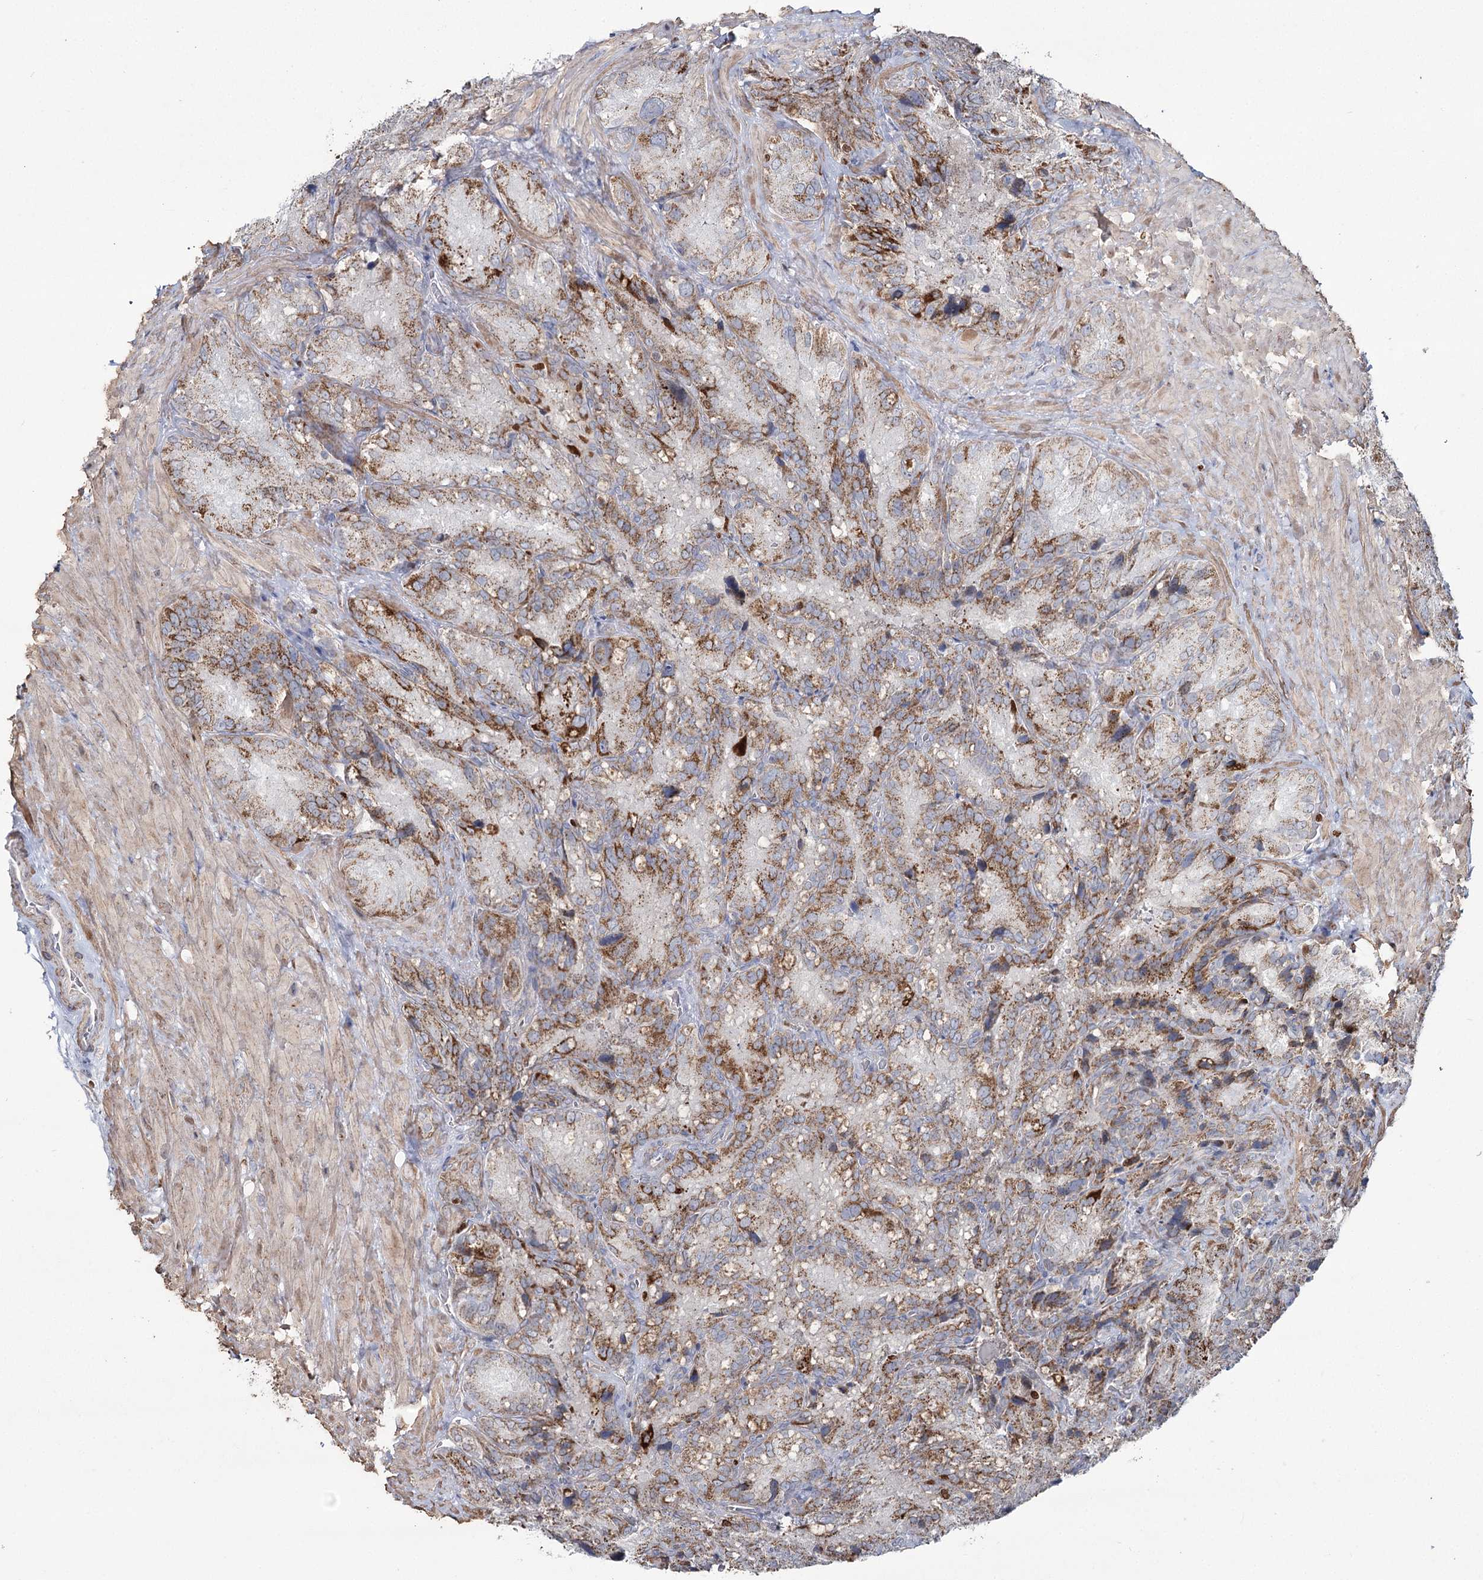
{"staining": {"intensity": "moderate", "quantity": ">75%", "location": "cytoplasmic/membranous"}, "tissue": "seminal vesicle", "cell_type": "Glandular cells", "image_type": "normal", "snomed": [{"axis": "morphology", "description": "Normal tissue, NOS"}, {"axis": "topography", "description": "Seminal veicle"}], "caption": "Immunohistochemical staining of normal human seminal vesicle displays >75% levels of moderate cytoplasmic/membranous protein expression in approximately >75% of glandular cells.", "gene": "PDHX", "patient": {"sex": "male", "age": 62}}